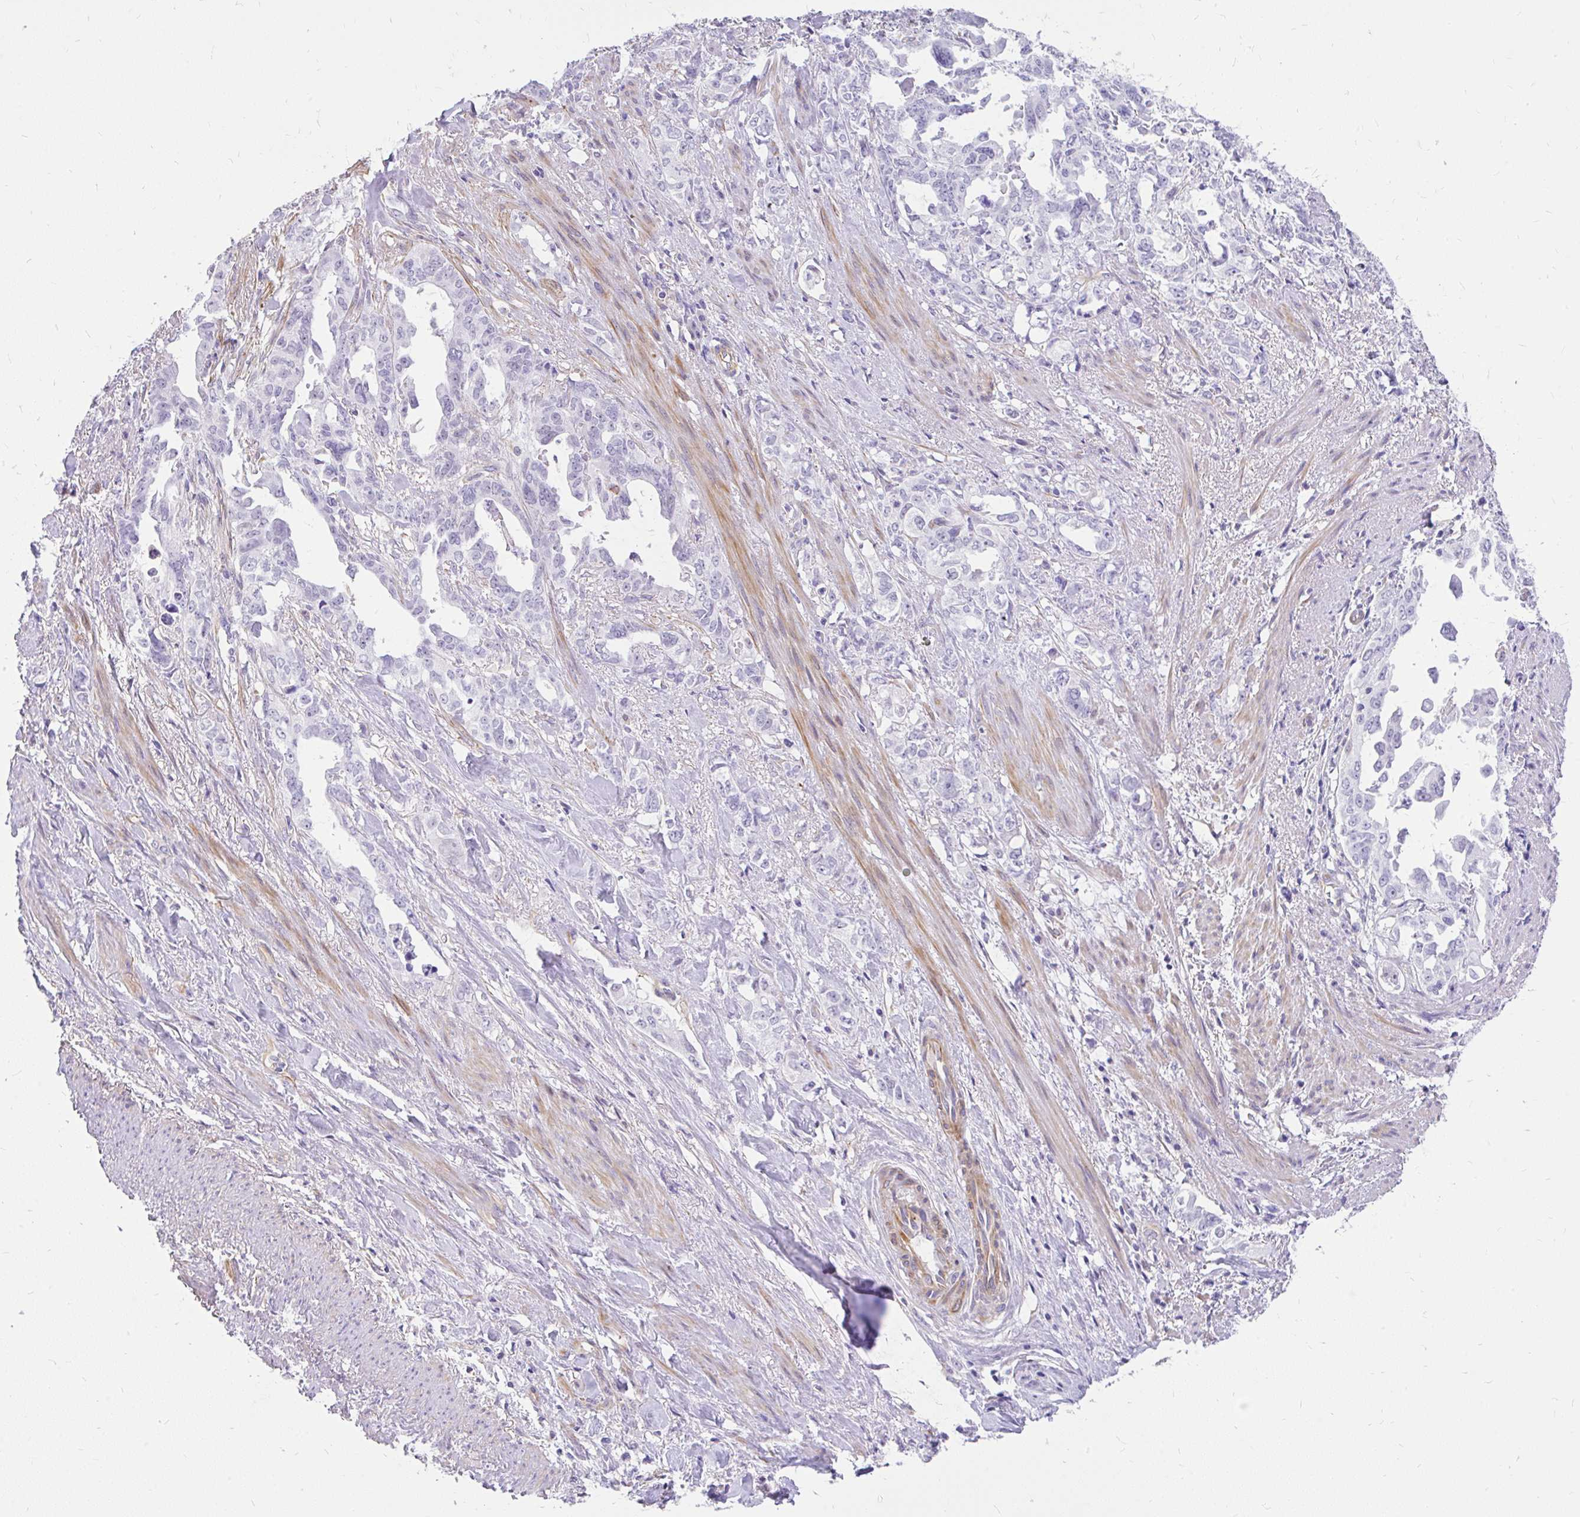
{"staining": {"intensity": "negative", "quantity": "none", "location": "none"}, "tissue": "endometrial cancer", "cell_type": "Tumor cells", "image_type": "cancer", "snomed": [{"axis": "morphology", "description": "Adenocarcinoma, NOS"}, {"axis": "topography", "description": "Endometrium"}], "caption": "Immunohistochemistry (IHC) of endometrial cancer (adenocarcinoma) demonstrates no expression in tumor cells.", "gene": "FAM83C", "patient": {"sex": "female", "age": 65}}